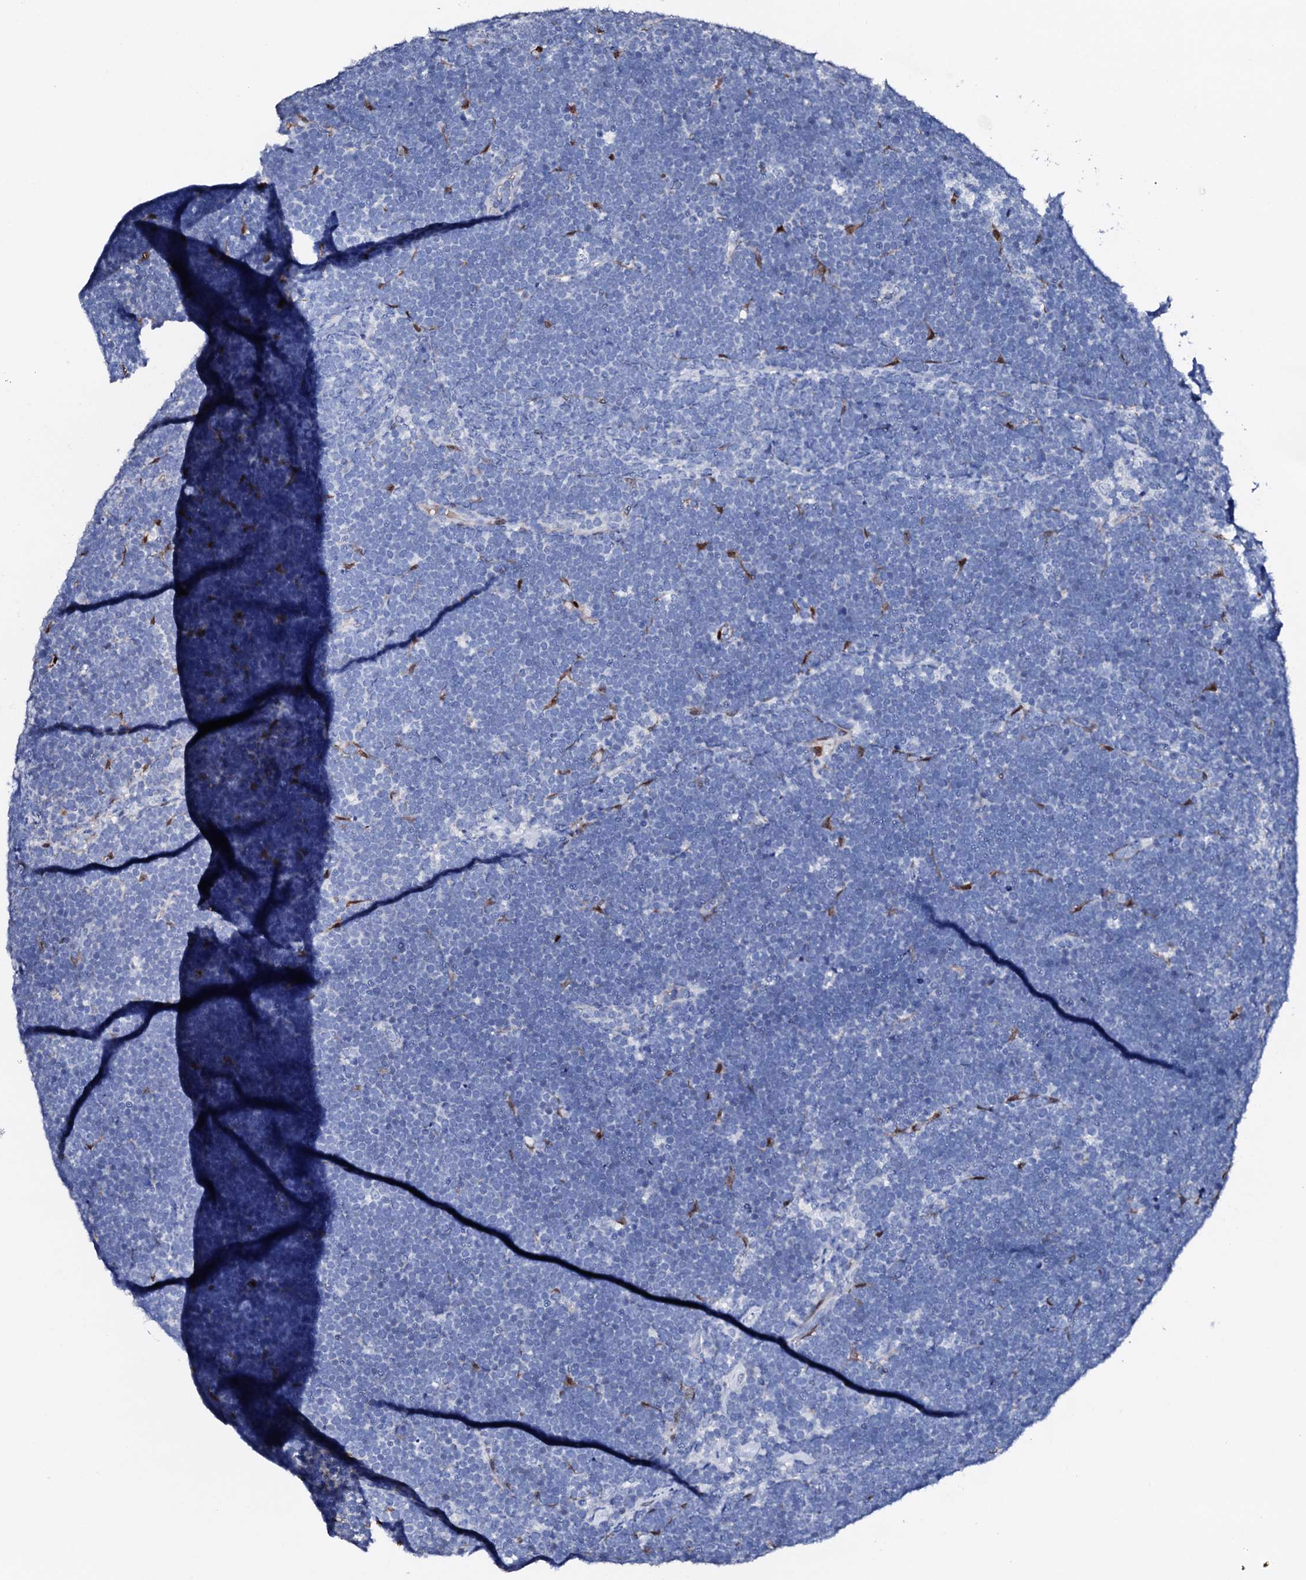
{"staining": {"intensity": "negative", "quantity": "none", "location": "none"}, "tissue": "lymphoma", "cell_type": "Tumor cells", "image_type": "cancer", "snomed": [{"axis": "morphology", "description": "Malignant lymphoma, non-Hodgkin's type, High grade"}, {"axis": "topography", "description": "Lymph node"}], "caption": "The image exhibits no staining of tumor cells in lymphoma.", "gene": "NRIP2", "patient": {"sex": "male", "age": 13}}